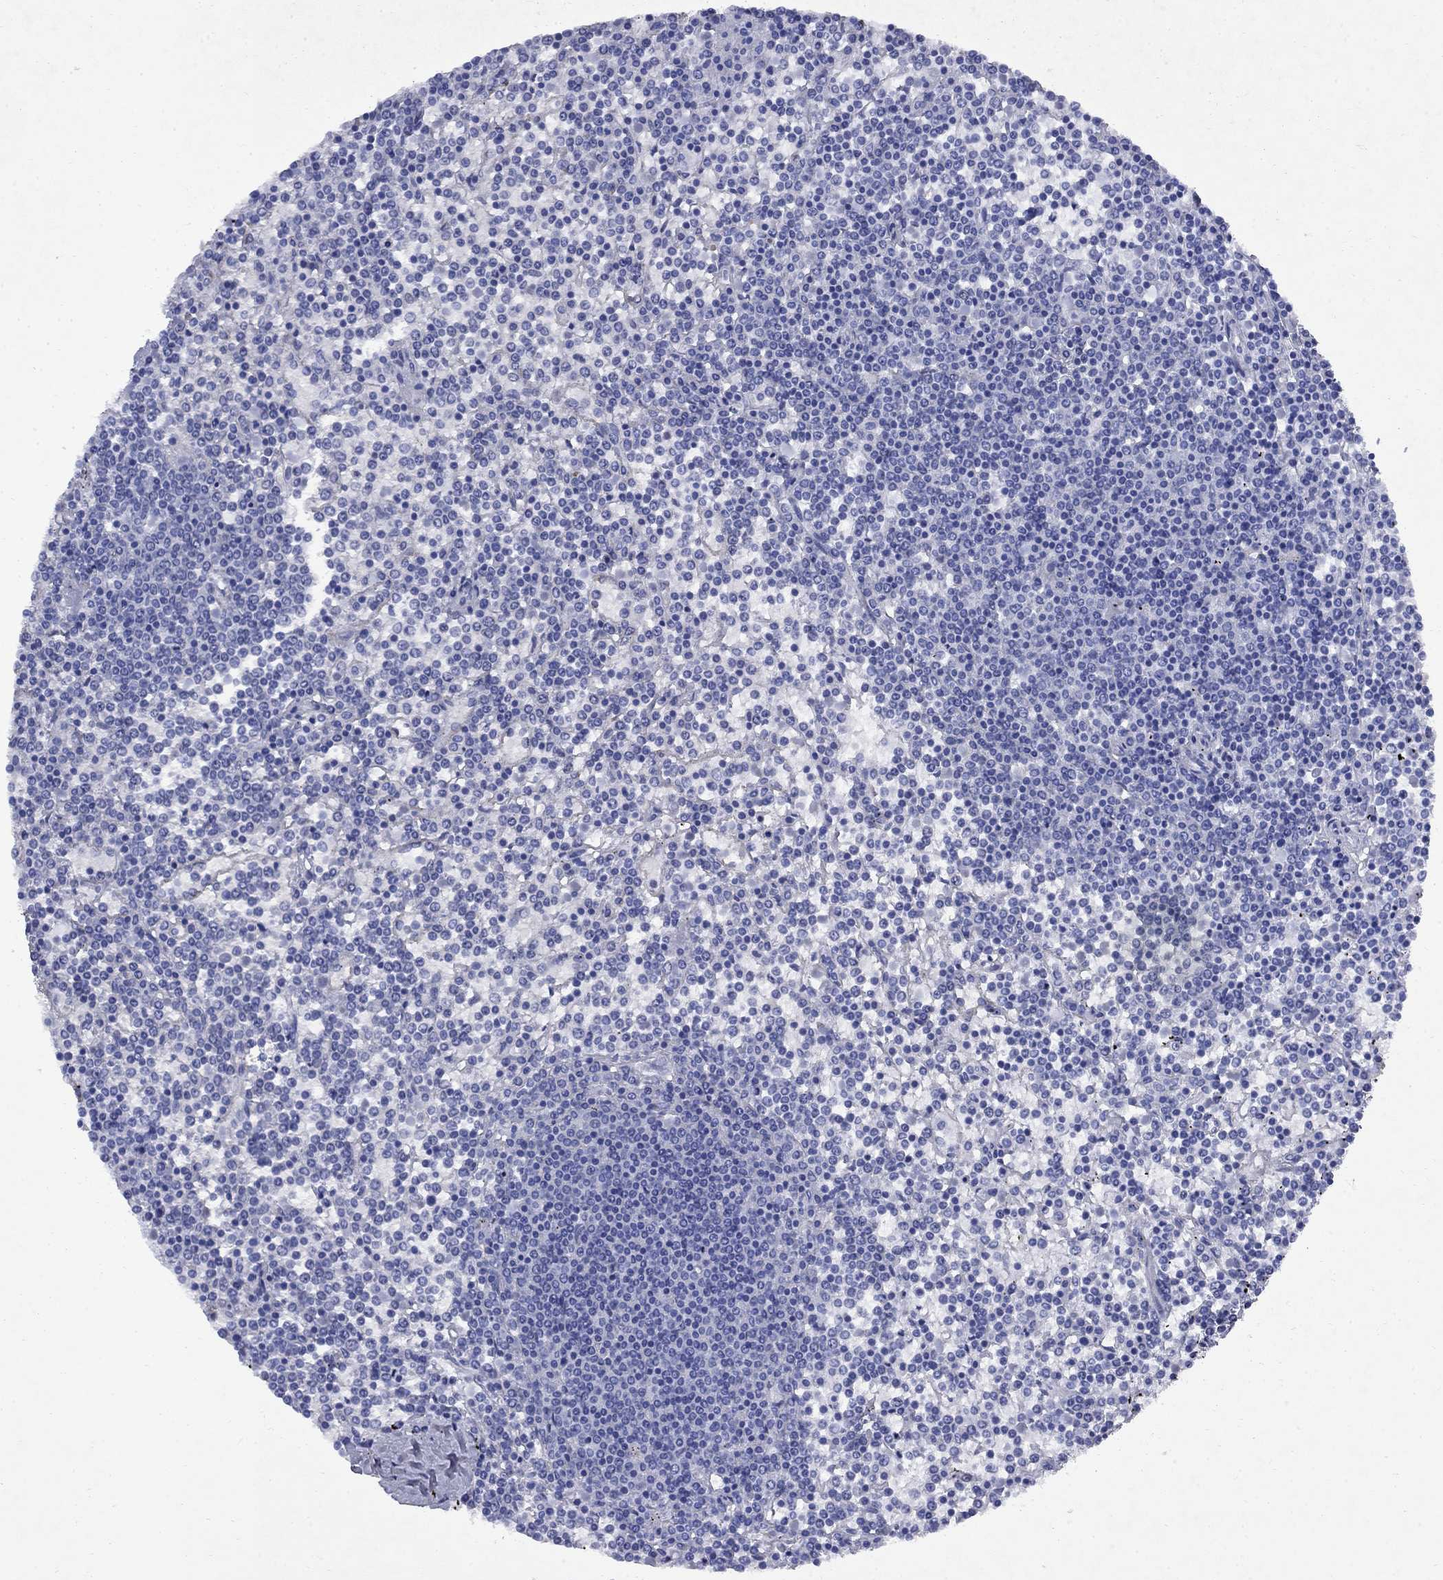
{"staining": {"intensity": "negative", "quantity": "none", "location": "none"}, "tissue": "lymphoma", "cell_type": "Tumor cells", "image_type": "cancer", "snomed": [{"axis": "morphology", "description": "Malignant lymphoma, non-Hodgkin's type, Low grade"}, {"axis": "topography", "description": "Spleen"}], "caption": "Tumor cells show no significant protein expression in lymphoma. (Immunohistochemistry (ihc), brightfield microscopy, high magnification).", "gene": "STAB2", "patient": {"sex": "female", "age": 19}}